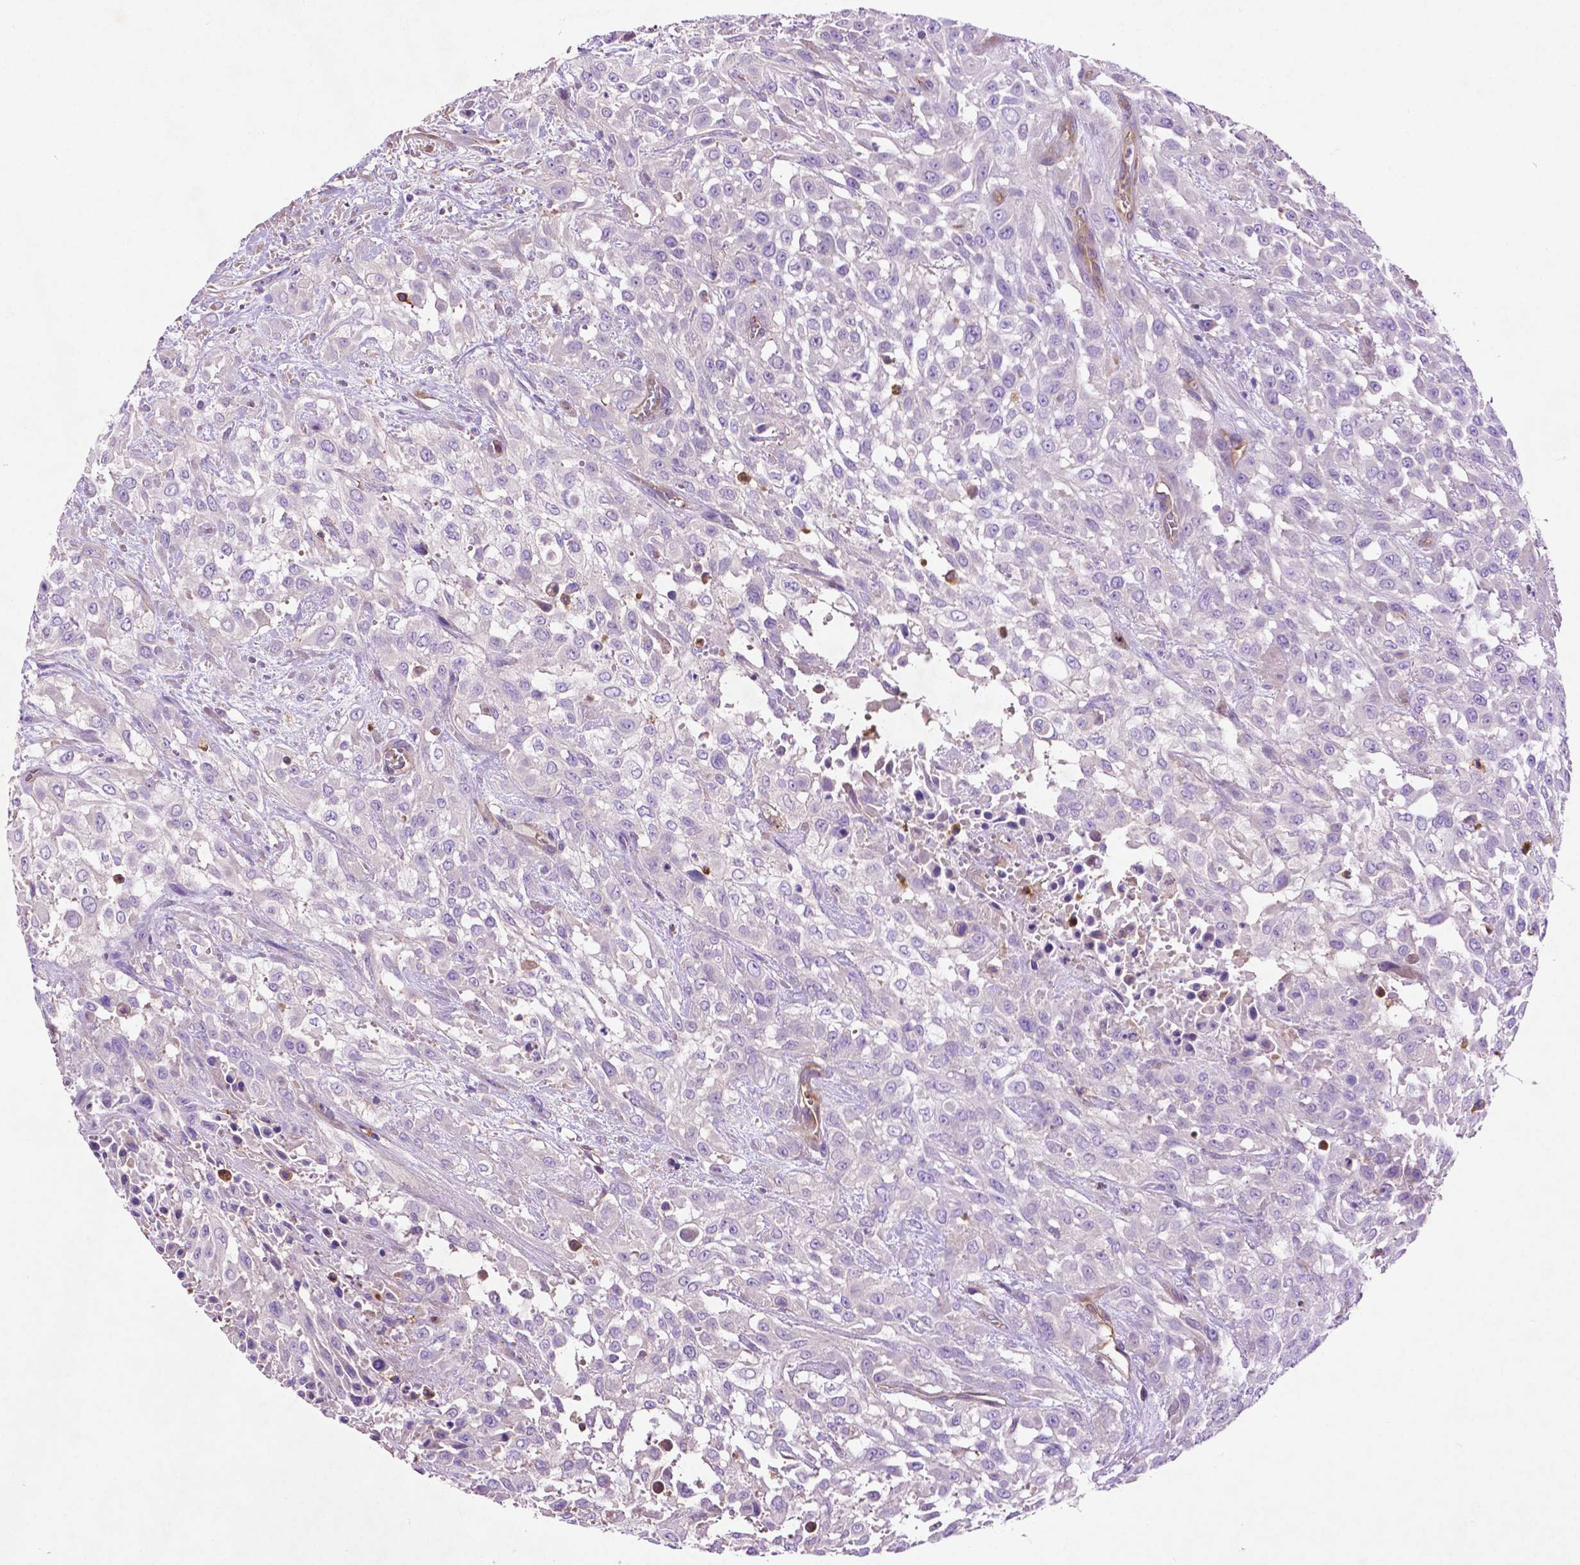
{"staining": {"intensity": "negative", "quantity": "none", "location": "none"}, "tissue": "urothelial cancer", "cell_type": "Tumor cells", "image_type": "cancer", "snomed": [{"axis": "morphology", "description": "Urothelial carcinoma, High grade"}, {"axis": "topography", "description": "Urinary bladder"}], "caption": "Tumor cells show no significant protein positivity in urothelial carcinoma (high-grade).", "gene": "GDPD5", "patient": {"sex": "male", "age": 57}}